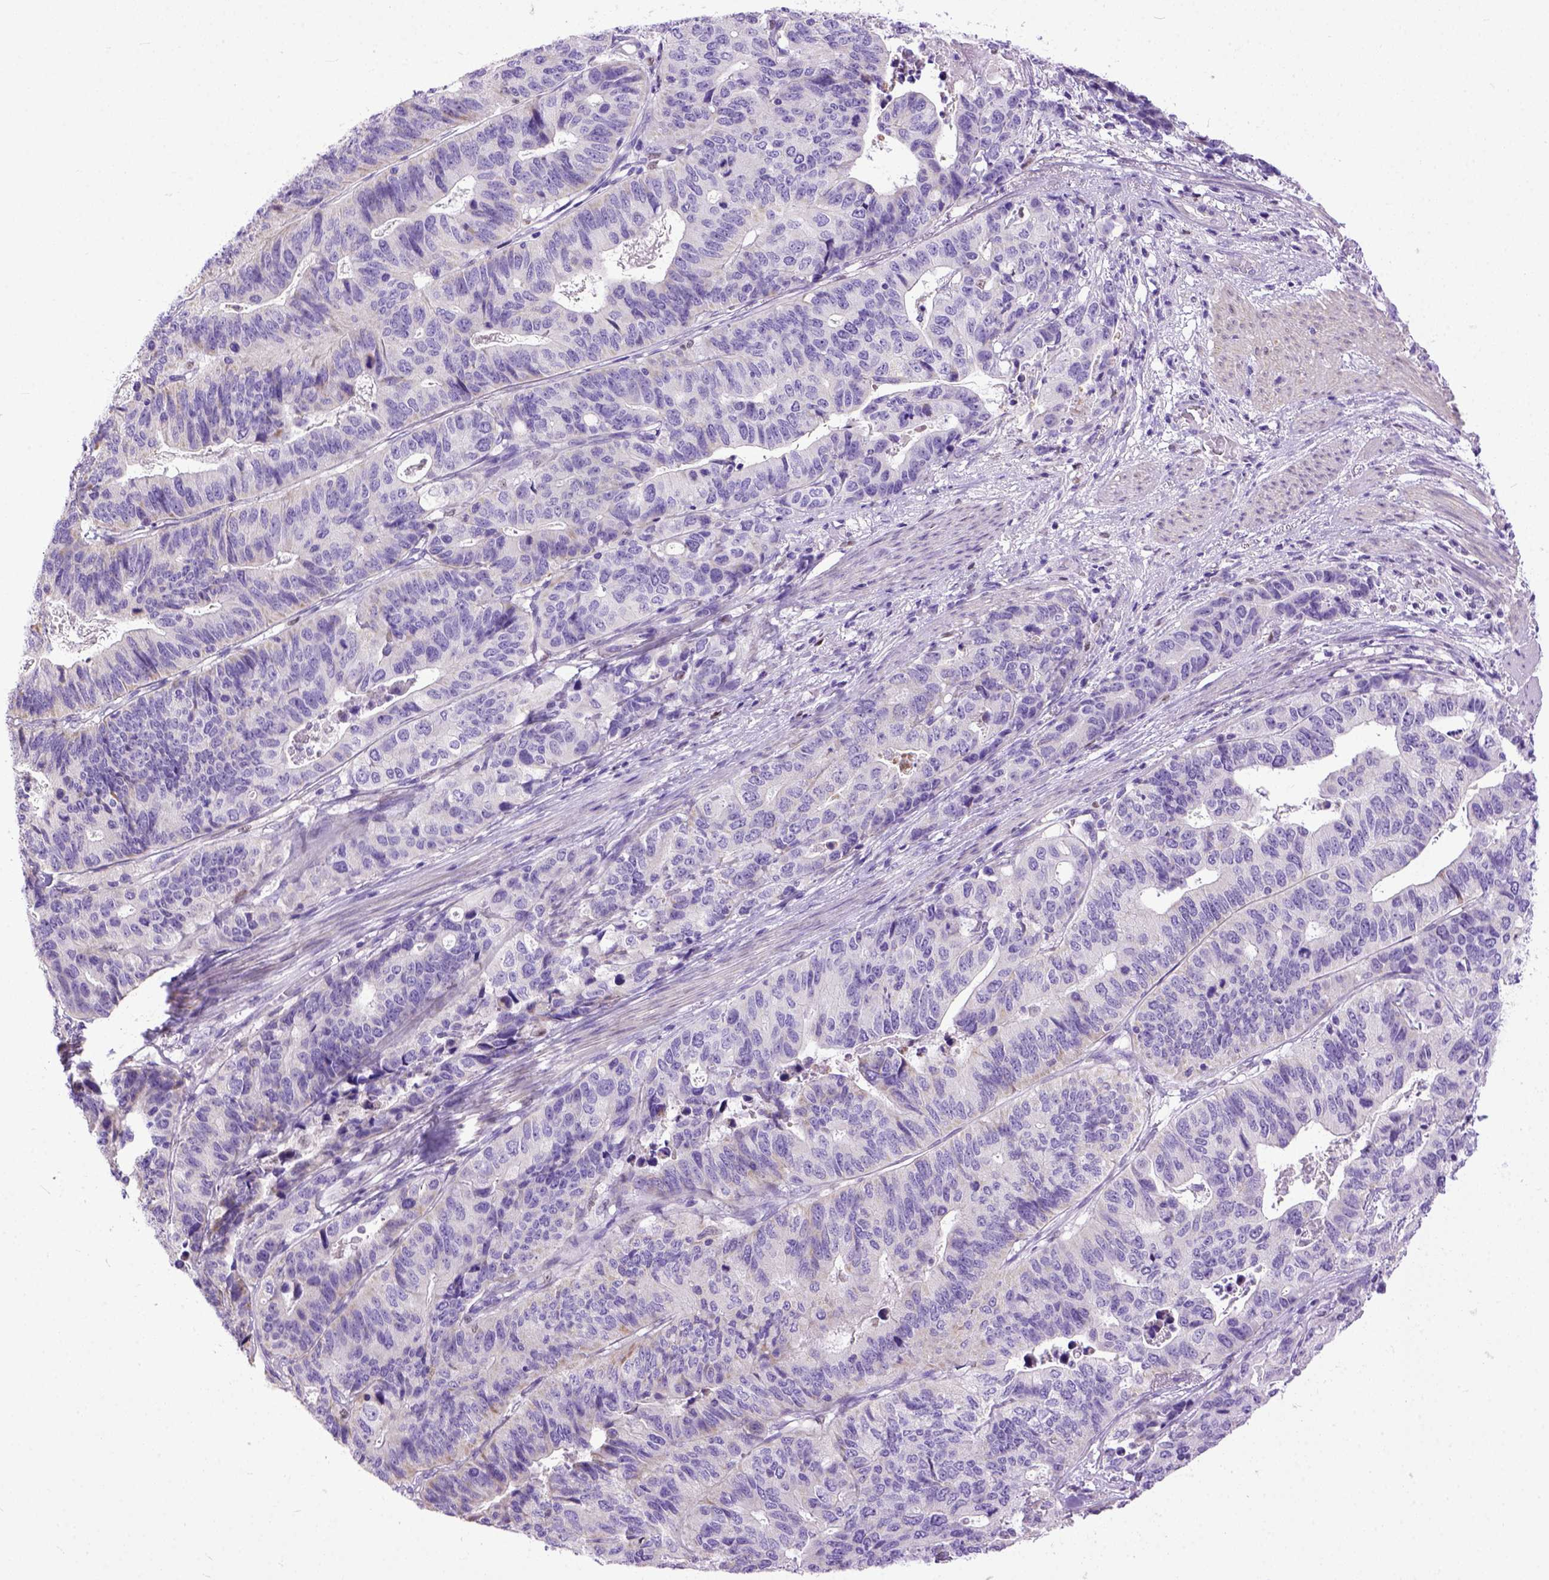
{"staining": {"intensity": "negative", "quantity": "none", "location": "none"}, "tissue": "stomach cancer", "cell_type": "Tumor cells", "image_type": "cancer", "snomed": [{"axis": "morphology", "description": "Adenocarcinoma, NOS"}, {"axis": "topography", "description": "Stomach, upper"}], "caption": "This is a histopathology image of immunohistochemistry staining of adenocarcinoma (stomach), which shows no positivity in tumor cells. The staining is performed using DAB (3,3'-diaminobenzidine) brown chromogen with nuclei counter-stained in using hematoxylin.", "gene": "CRB1", "patient": {"sex": "female", "age": 67}}